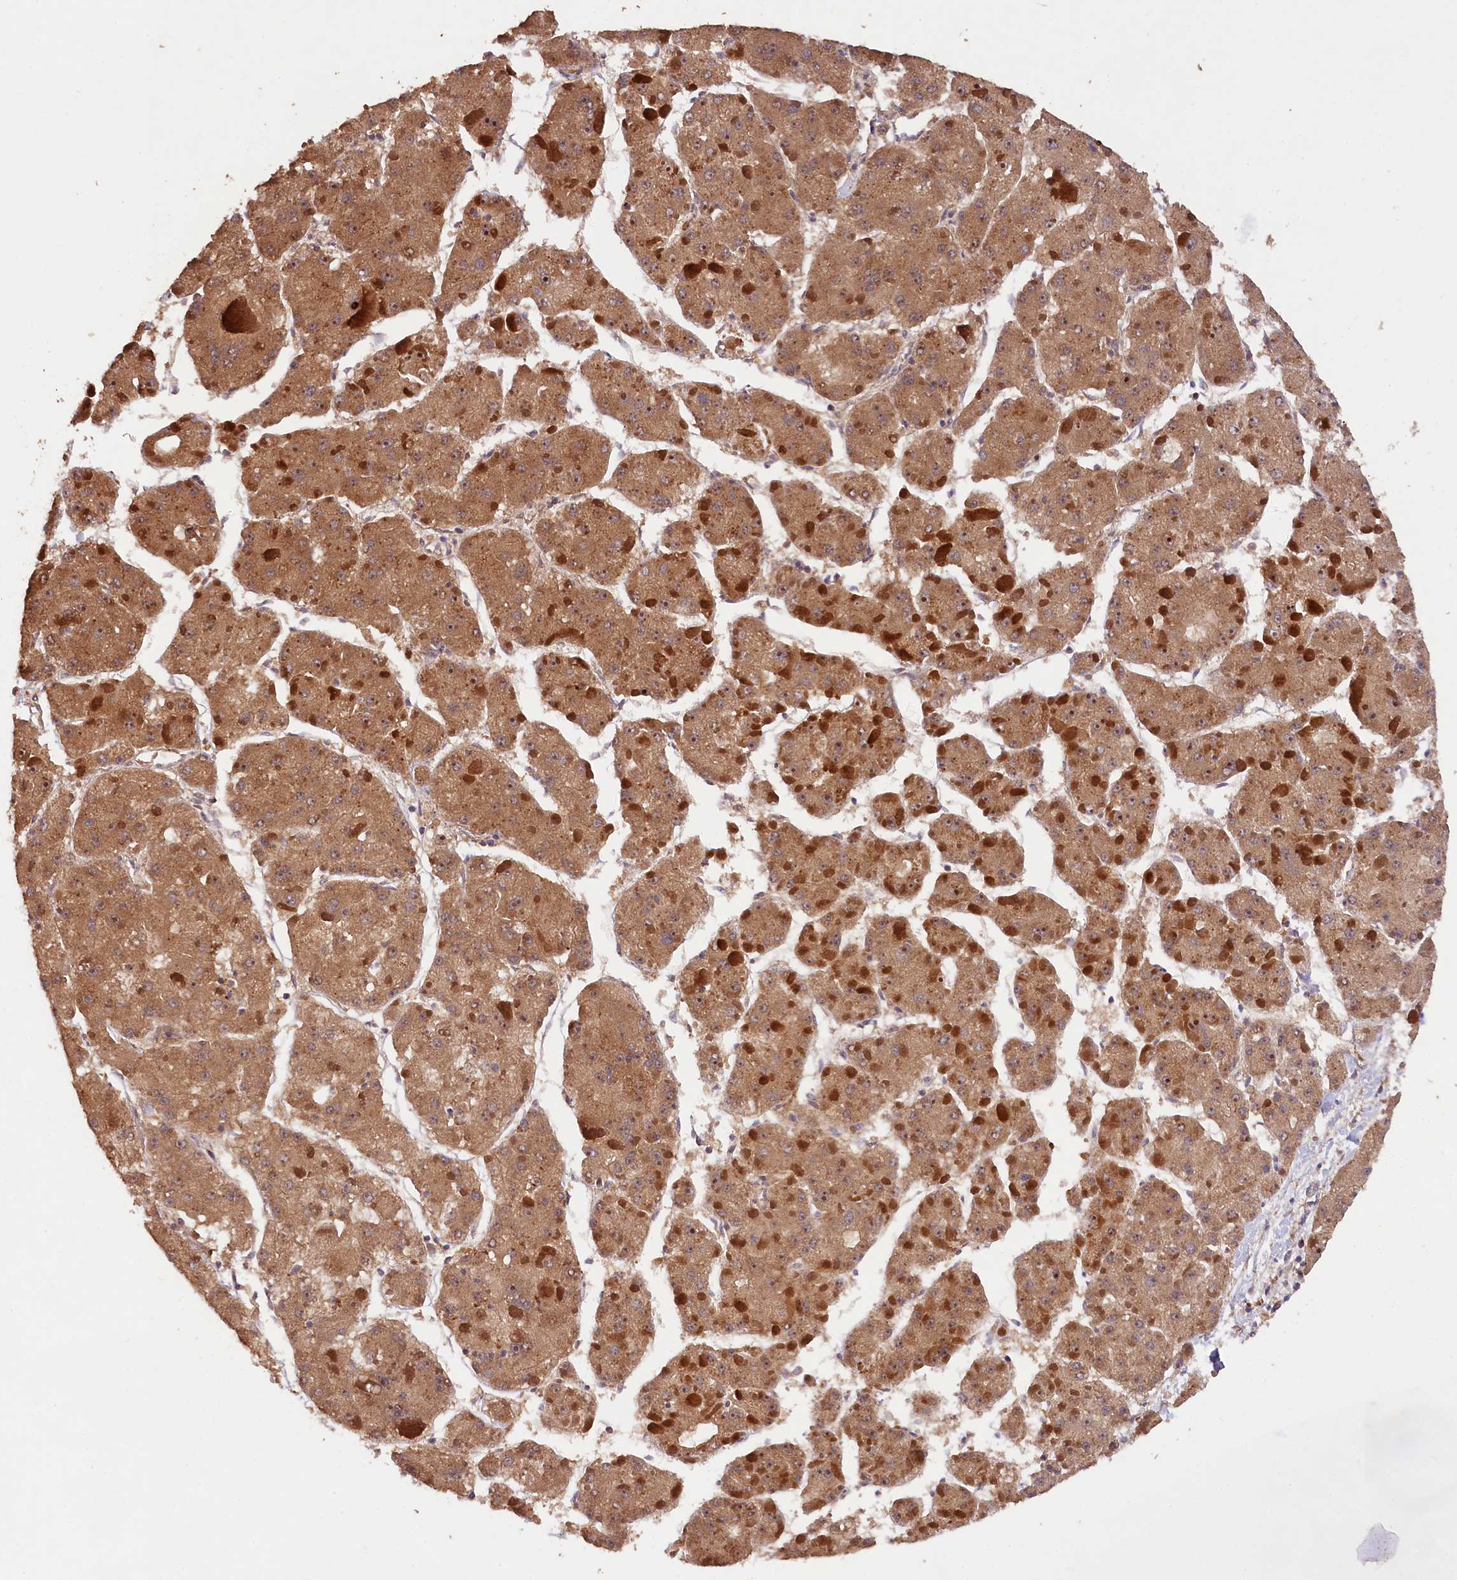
{"staining": {"intensity": "moderate", "quantity": ">75%", "location": "cytoplasmic/membranous"}, "tissue": "liver cancer", "cell_type": "Tumor cells", "image_type": "cancer", "snomed": [{"axis": "morphology", "description": "Carcinoma, Hepatocellular, NOS"}, {"axis": "topography", "description": "Liver"}], "caption": "This is a photomicrograph of immunohistochemistry staining of liver hepatocellular carcinoma, which shows moderate staining in the cytoplasmic/membranous of tumor cells.", "gene": "PHAF1", "patient": {"sex": "female", "age": 73}}